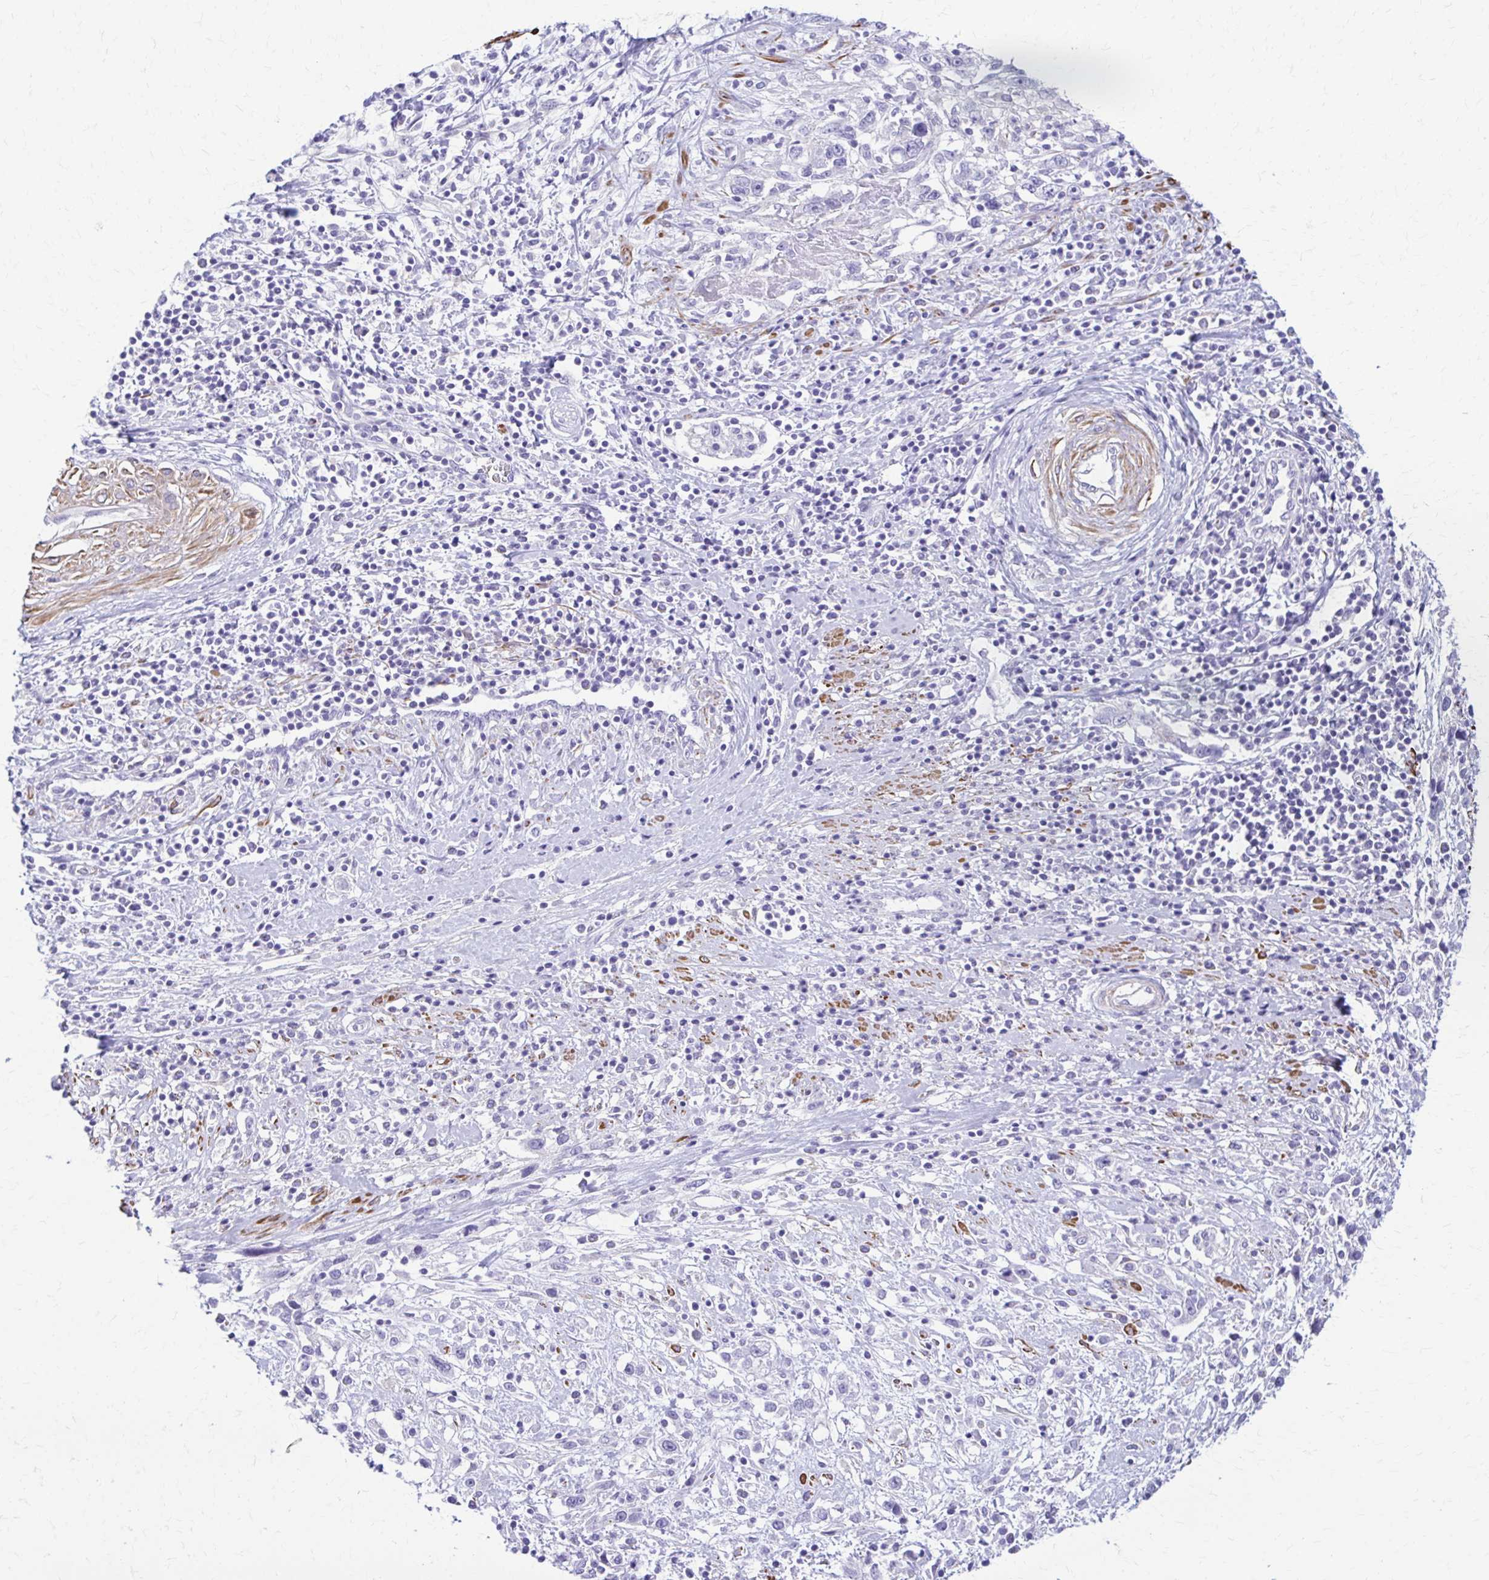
{"staining": {"intensity": "negative", "quantity": "none", "location": "none"}, "tissue": "cervical cancer", "cell_type": "Tumor cells", "image_type": "cancer", "snomed": [{"axis": "morphology", "description": "Adenocarcinoma, NOS"}, {"axis": "topography", "description": "Cervix"}], "caption": "Cervical cancer (adenocarcinoma) was stained to show a protein in brown. There is no significant positivity in tumor cells. Brightfield microscopy of immunohistochemistry (IHC) stained with DAB (brown) and hematoxylin (blue), captured at high magnification.", "gene": "DSP", "patient": {"sex": "female", "age": 40}}